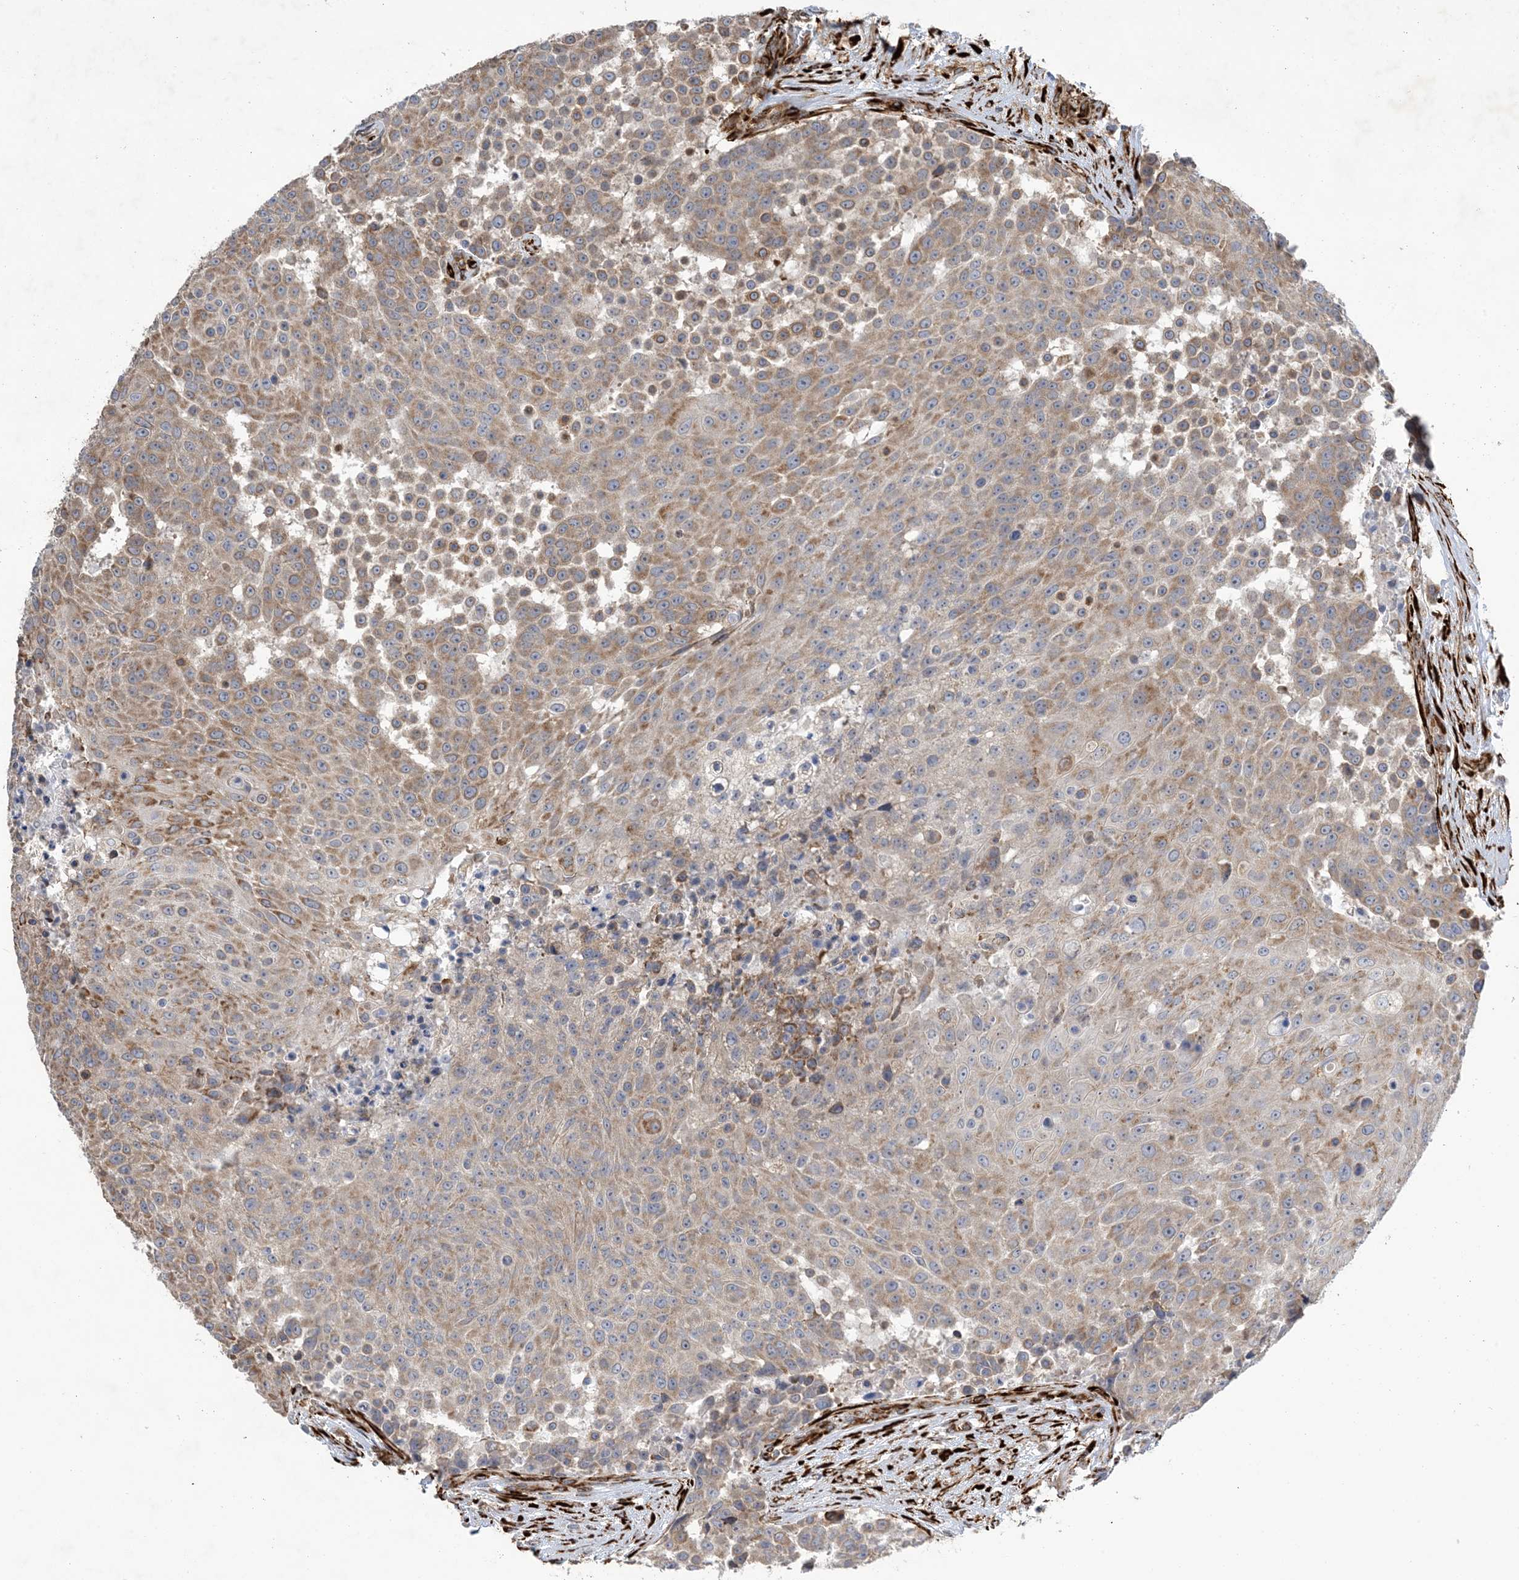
{"staining": {"intensity": "moderate", "quantity": "25%-75%", "location": "cytoplasmic/membranous"}, "tissue": "urothelial cancer", "cell_type": "Tumor cells", "image_type": "cancer", "snomed": [{"axis": "morphology", "description": "Urothelial carcinoma, High grade"}, {"axis": "topography", "description": "Urinary bladder"}], "caption": "About 25%-75% of tumor cells in human urothelial carcinoma (high-grade) demonstrate moderate cytoplasmic/membranous protein positivity as visualized by brown immunohistochemical staining.", "gene": "ZBTB45", "patient": {"sex": "female", "age": 63}}